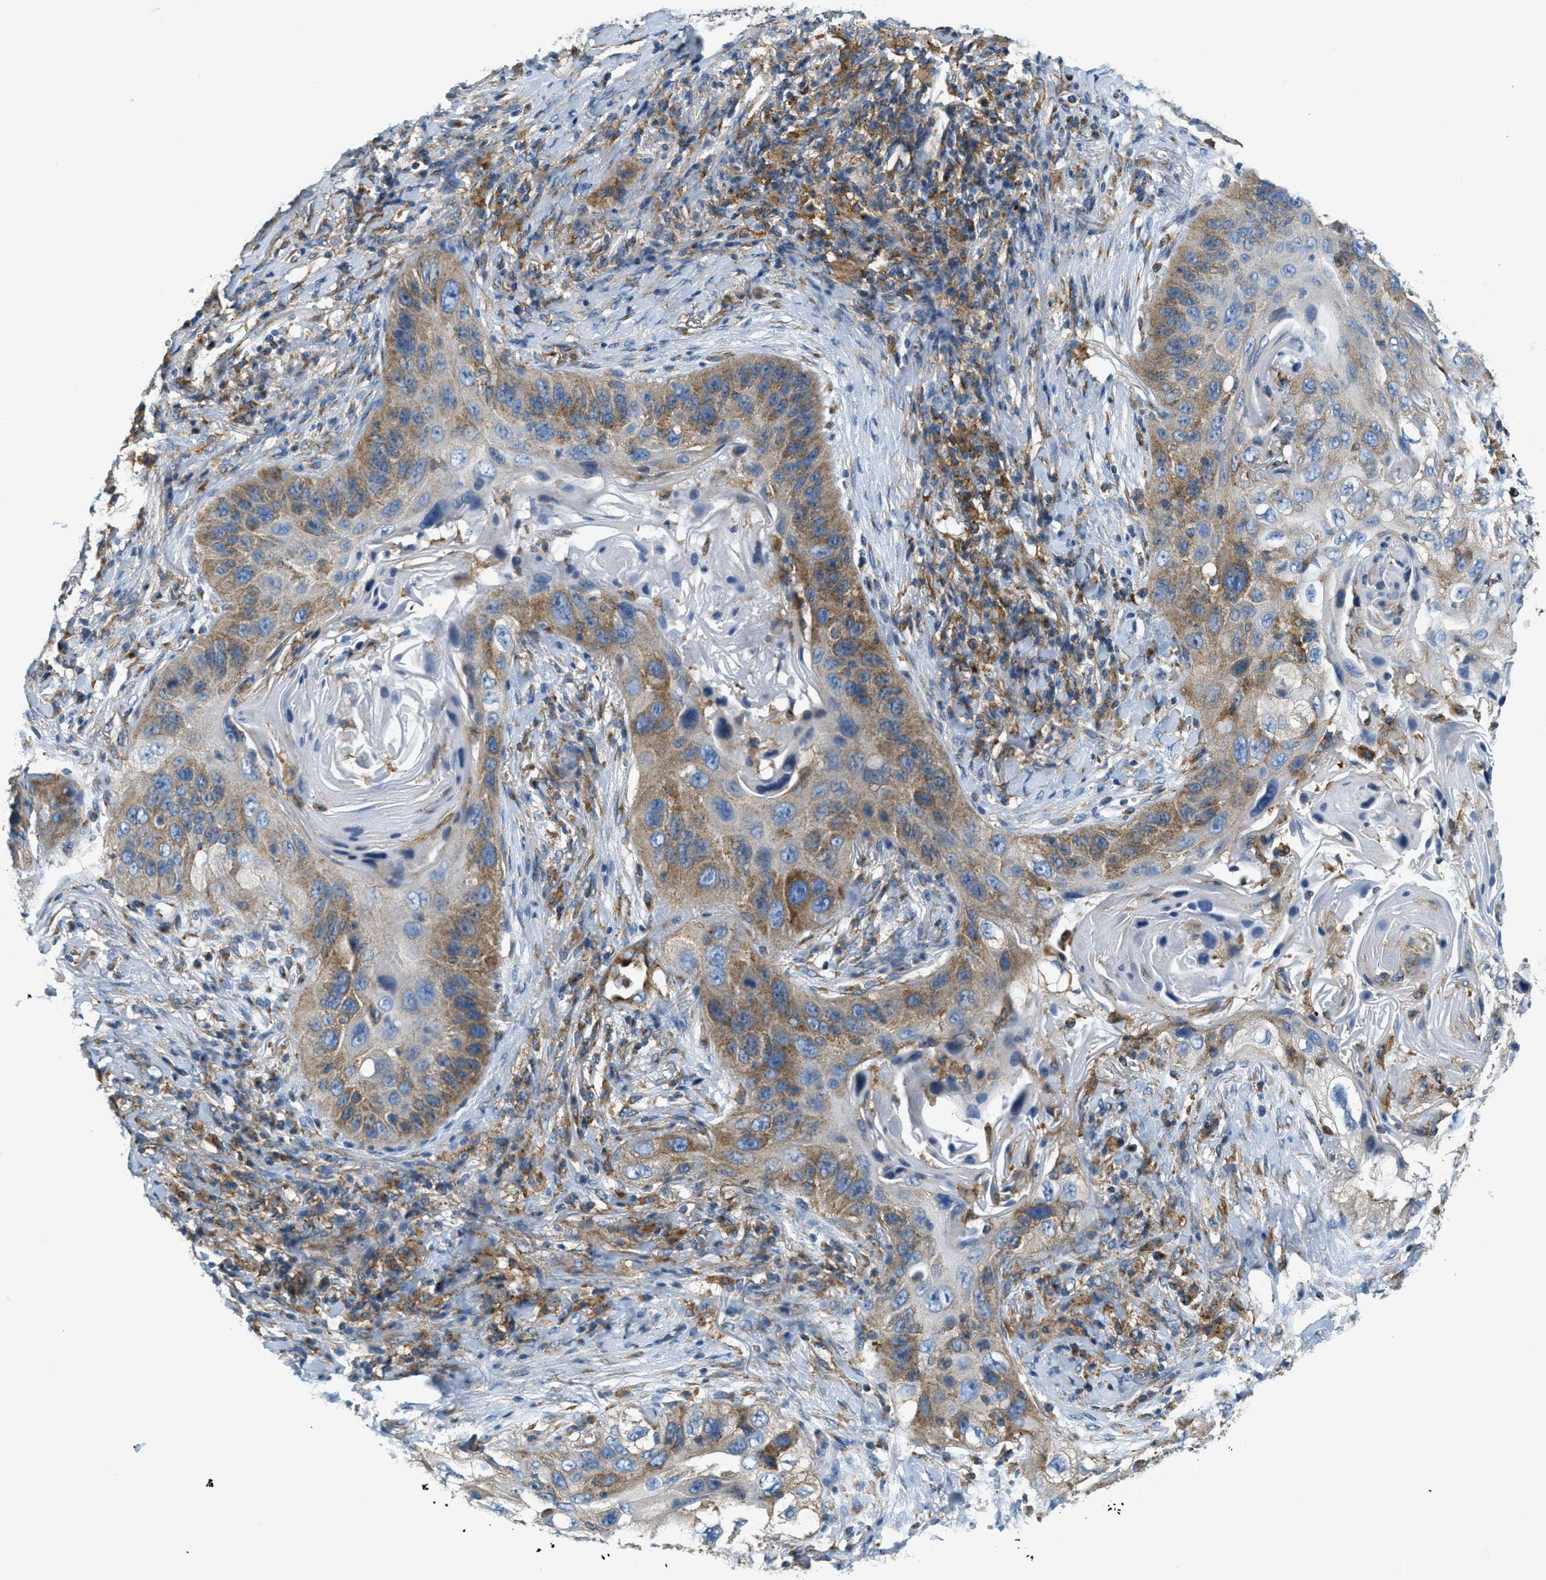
{"staining": {"intensity": "moderate", "quantity": ">75%", "location": "cytoplasmic/membranous"}, "tissue": "lung cancer", "cell_type": "Tumor cells", "image_type": "cancer", "snomed": [{"axis": "morphology", "description": "Squamous cell carcinoma, NOS"}, {"axis": "topography", "description": "Lung"}], "caption": "Lung cancer (squamous cell carcinoma) tissue shows moderate cytoplasmic/membranous staining in about >75% of tumor cells", "gene": "AP2B1", "patient": {"sex": "female", "age": 67}}